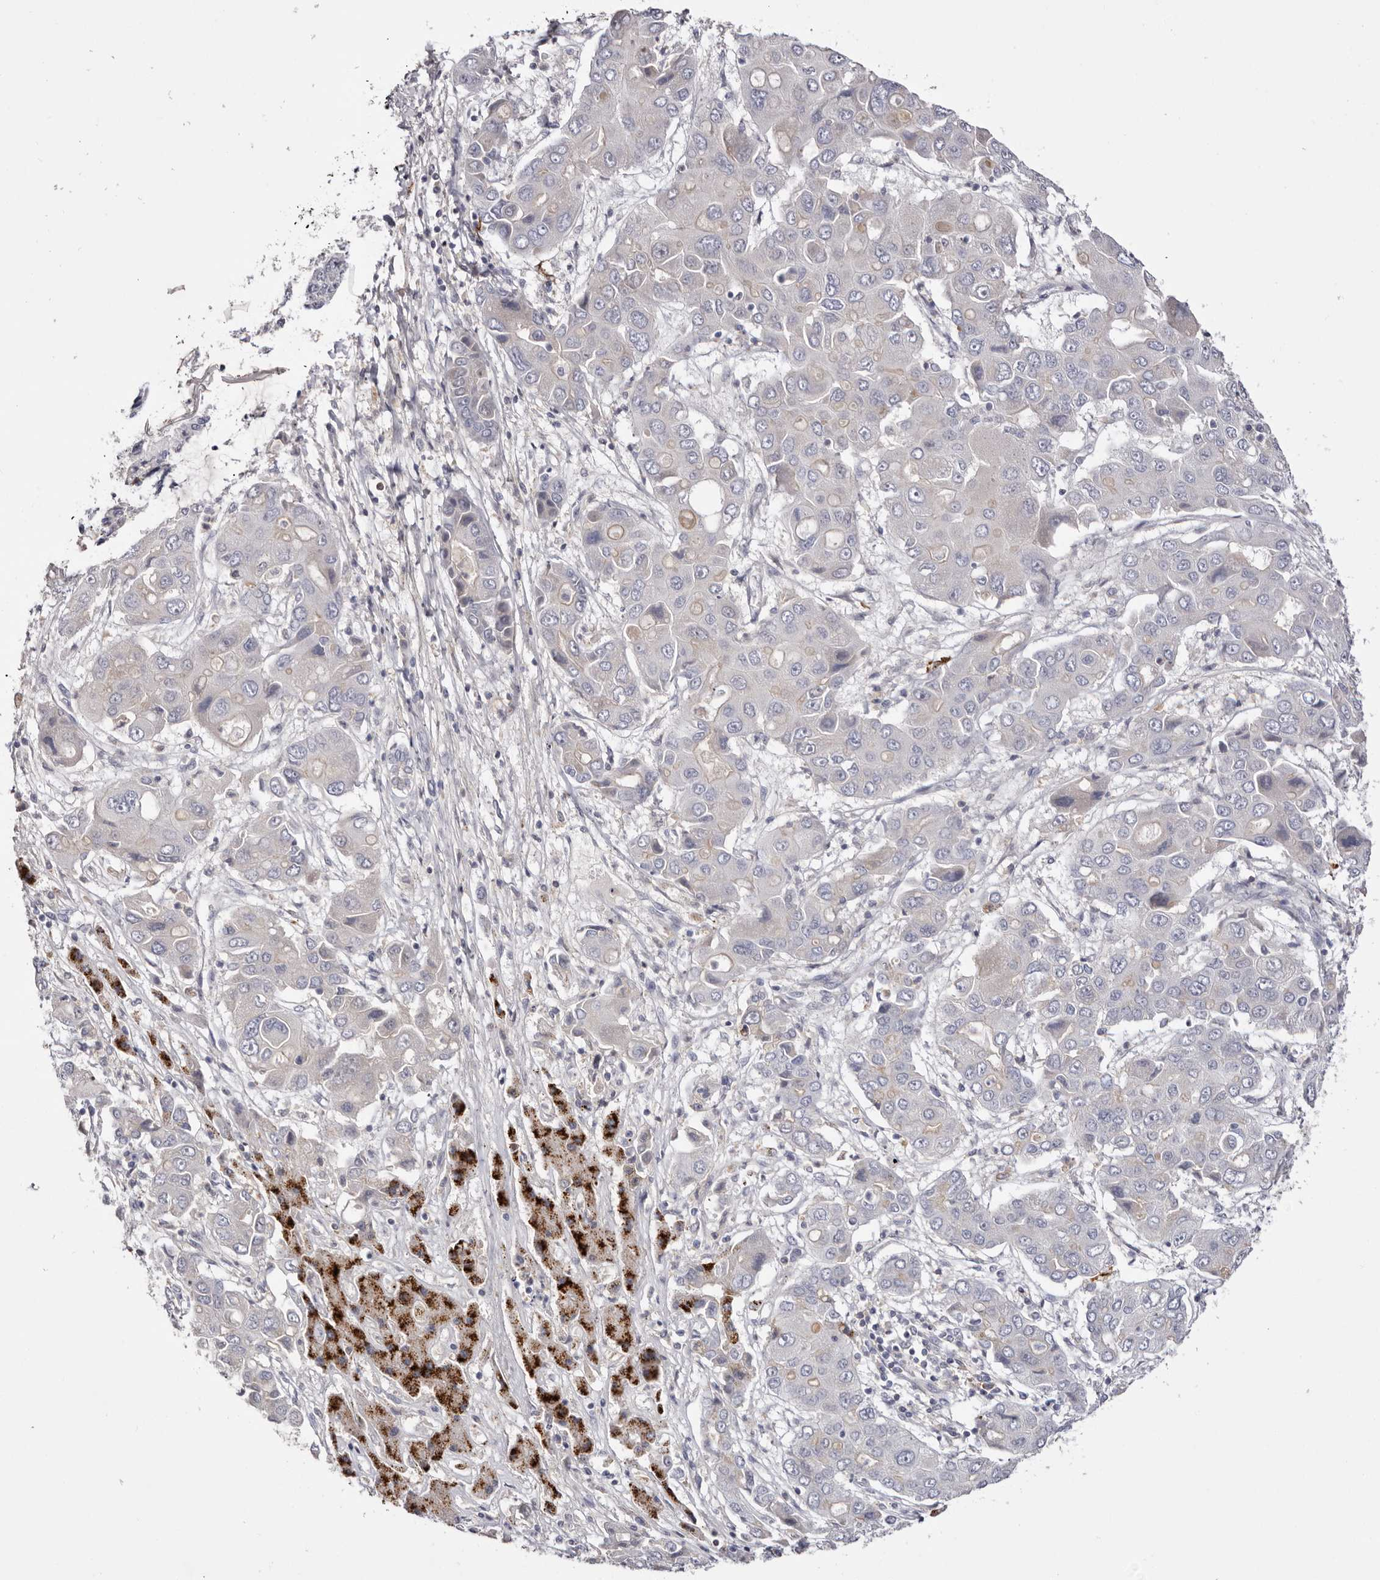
{"staining": {"intensity": "strong", "quantity": "<25%", "location": "cytoplasmic/membranous"}, "tissue": "liver cancer", "cell_type": "Tumor cells", "image_type": "cancer", "snomed": [{"axis": "morphology", "description": "Cholangiocarcinoma"}, {"axis": "topography", "description": "Liver"}], "caption": "A photomicrograph showing strong cytoplasmic/membranous staining in about <25% of tumor cells in liver cancer (cholangiocarcinoma), as visualized by brown immunohistochemical staining.", "gene": "S1PR5", "patient": {"sex": "male", "age": 67}}